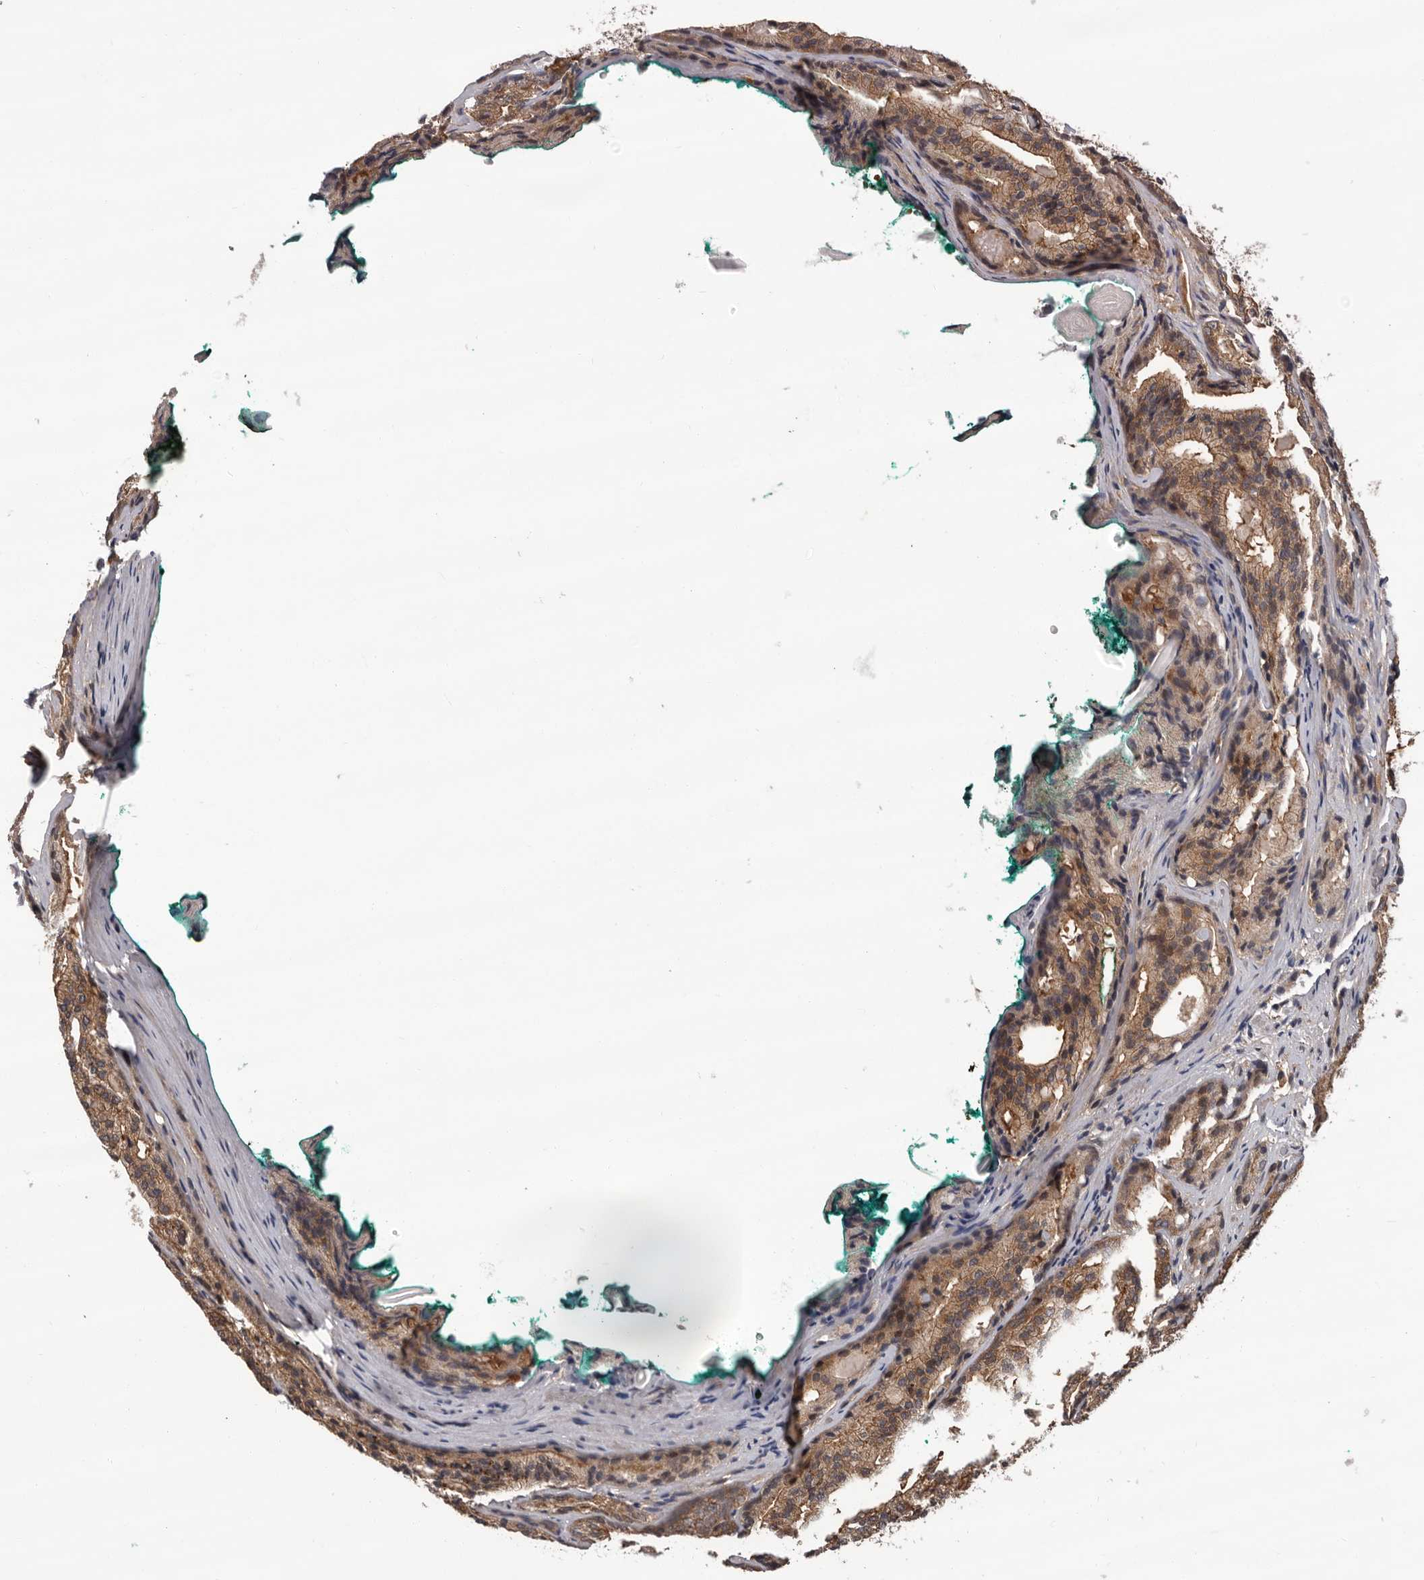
{"staining": {"intensity": "moderate", "quantity": ">75%", "location": "cytoplasmic/membranous"}, "tissue": "prostate cancer", "cell_type": "Tumor cells", "image_type": "cancer", "snomed": [{"axis": "morphology", "description": "Adenocarcinoma, High grade"}, {"axis": "topography", "description": "Prostate"}], "caption": "The micrograph shows a brown stain indicating the presence of a protein in the cytoplasmic/membranous of tumor cells in prostate cancer.", "gene": "PRKD1", "patient": {"sex": "male", "age": 64}}